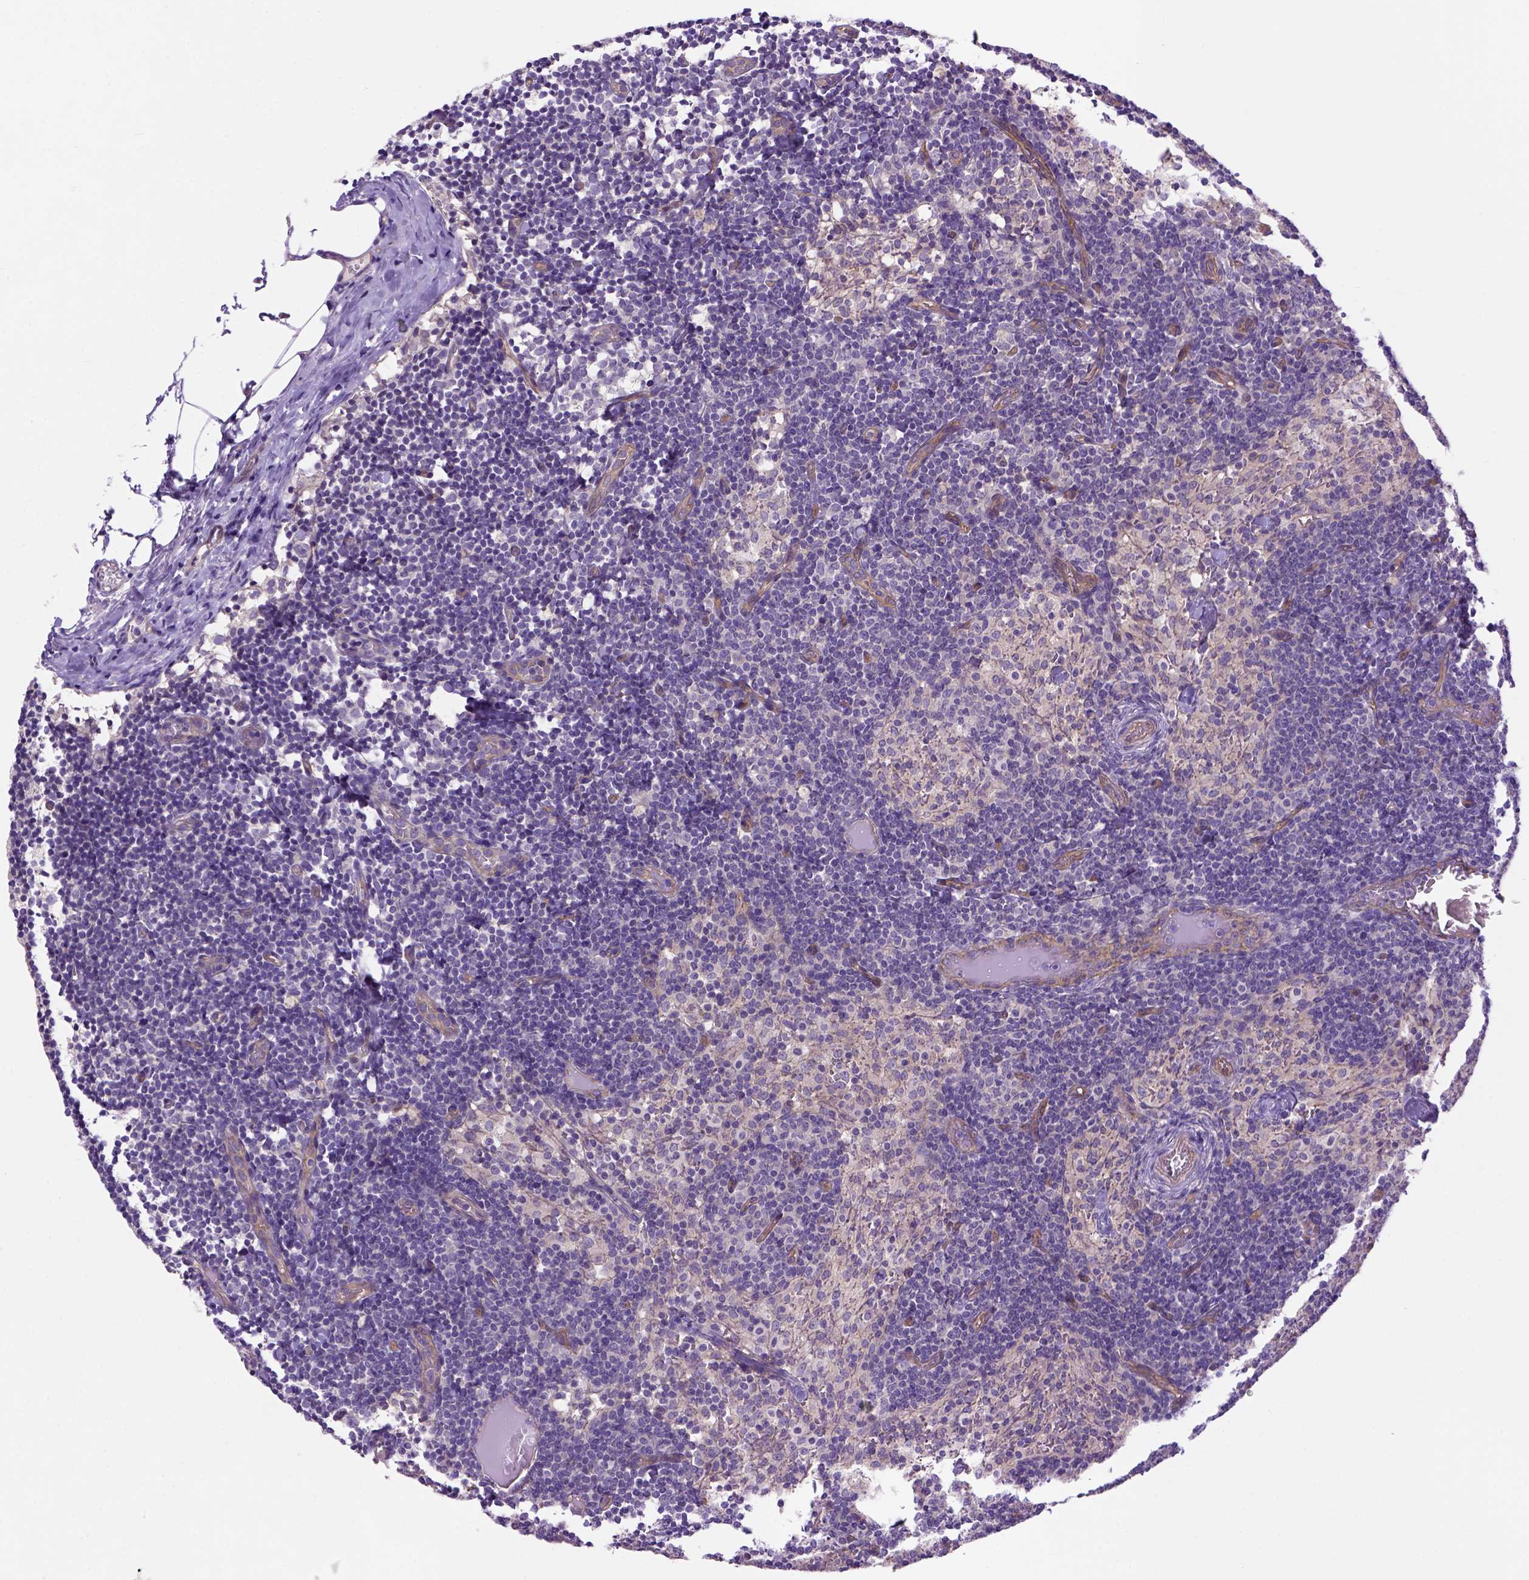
{"staining": {"intensity": "moderate", "quantity": "<25%", "location": "cytoplasmic/membranous"}, "tissue": "lymph node", "cell_type": "Germinal center cells", "image_type": "normal", "snomed": [{"axis": "morphology", "description": "Normal tissue, NOS"}, {"axis": "topography", "description": "Lymph node"}], "caption": "Unremarkable lymph node shows moderate cytoplasmic/membranous positivity in about <25% of germinal center cells.", "gene": "CASKIN2", "patient": {"sex": "female", "age": 41}}